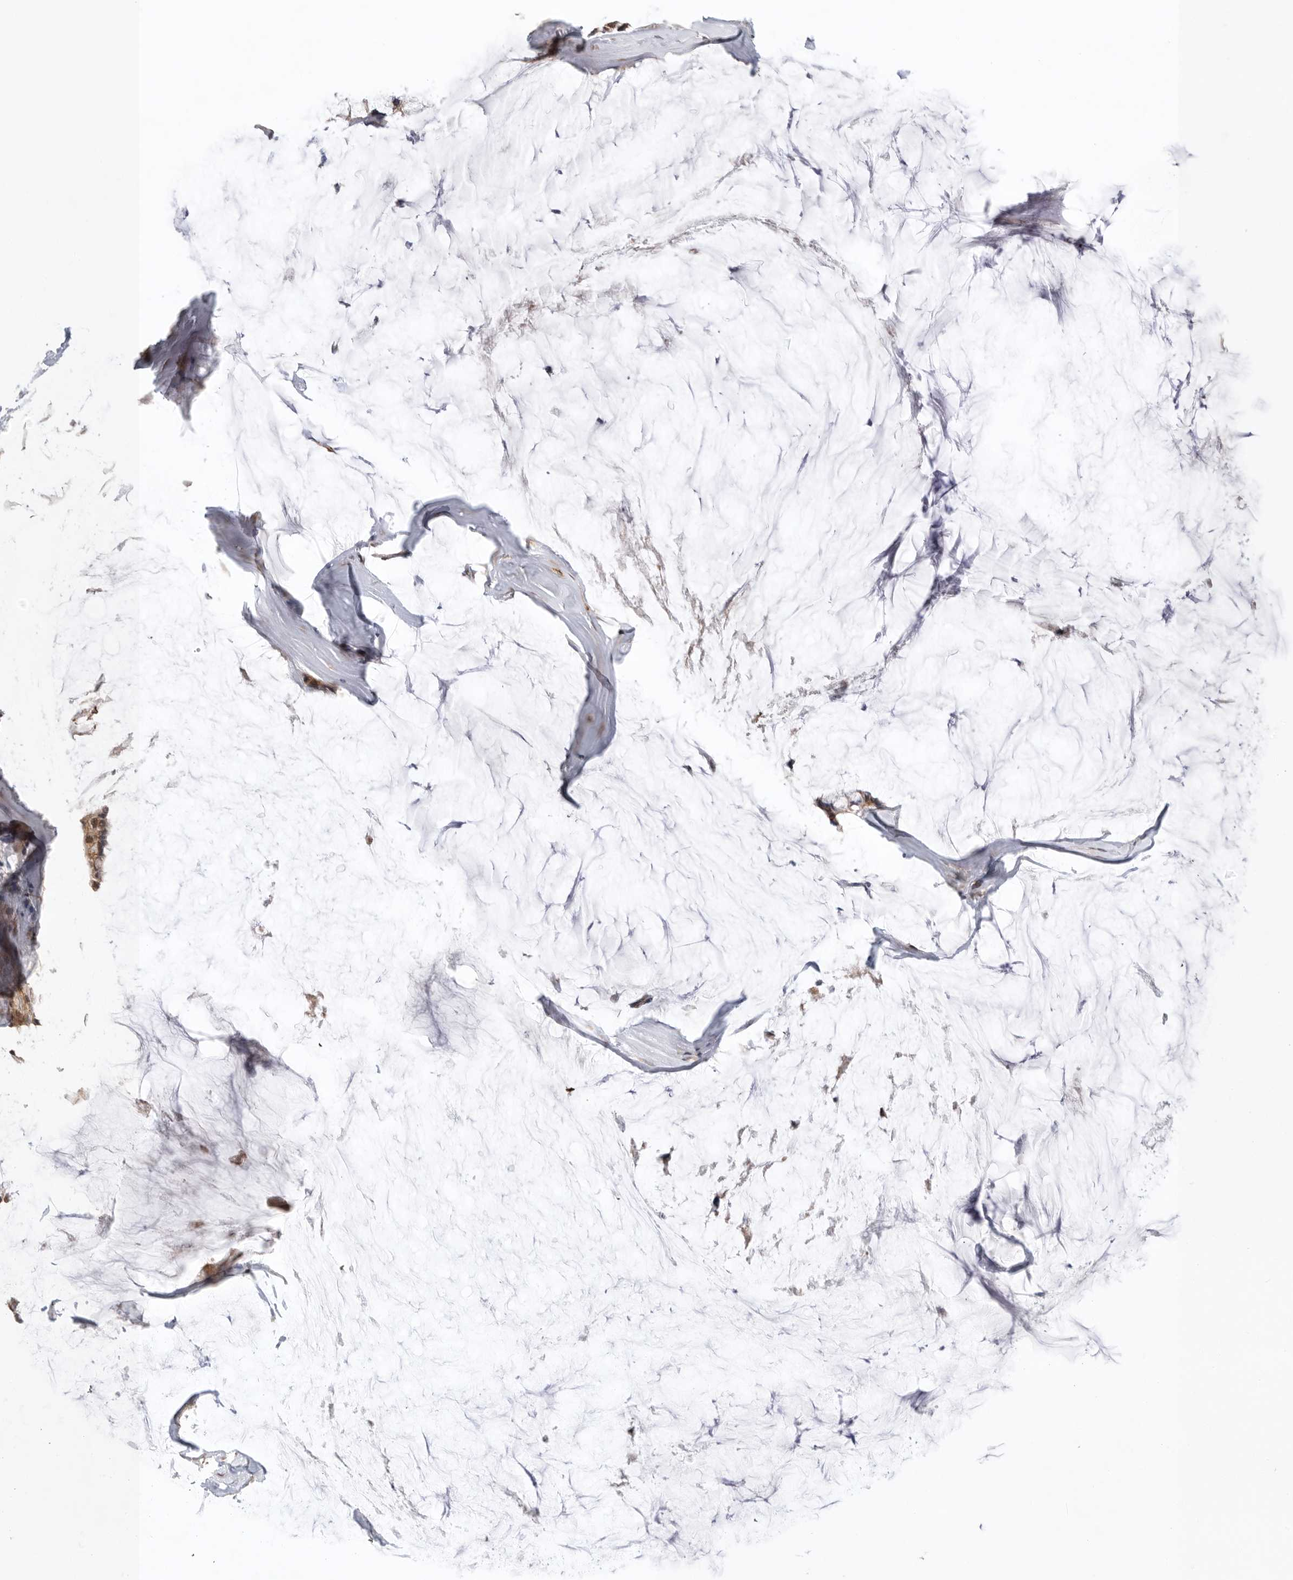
{"staining": {"intensity": "moderate", "quantity": ">75%", "location": "cytoplasmic/membranous,nuclear"}, "tissue": "ovarian cancer", "cell_type": "Tumor cells", "image_type": "cancer", "snomed": [{"axis": "morphology", "description": "Cystadenocarcinoma, mucinous, NOS"}, {"axis": "topography", "description": "Ovary"}], "caption": "There is medium levels of moderate cytoplasmic/membranous and nuclear staining in tumor cells of ovarian cancer (mucinous cystadenocarcinoma), as demonstrated by immunohistochemical staining (brown color).", "gene": "VPS50", "patient": {"sex": "female", "age": 39}}